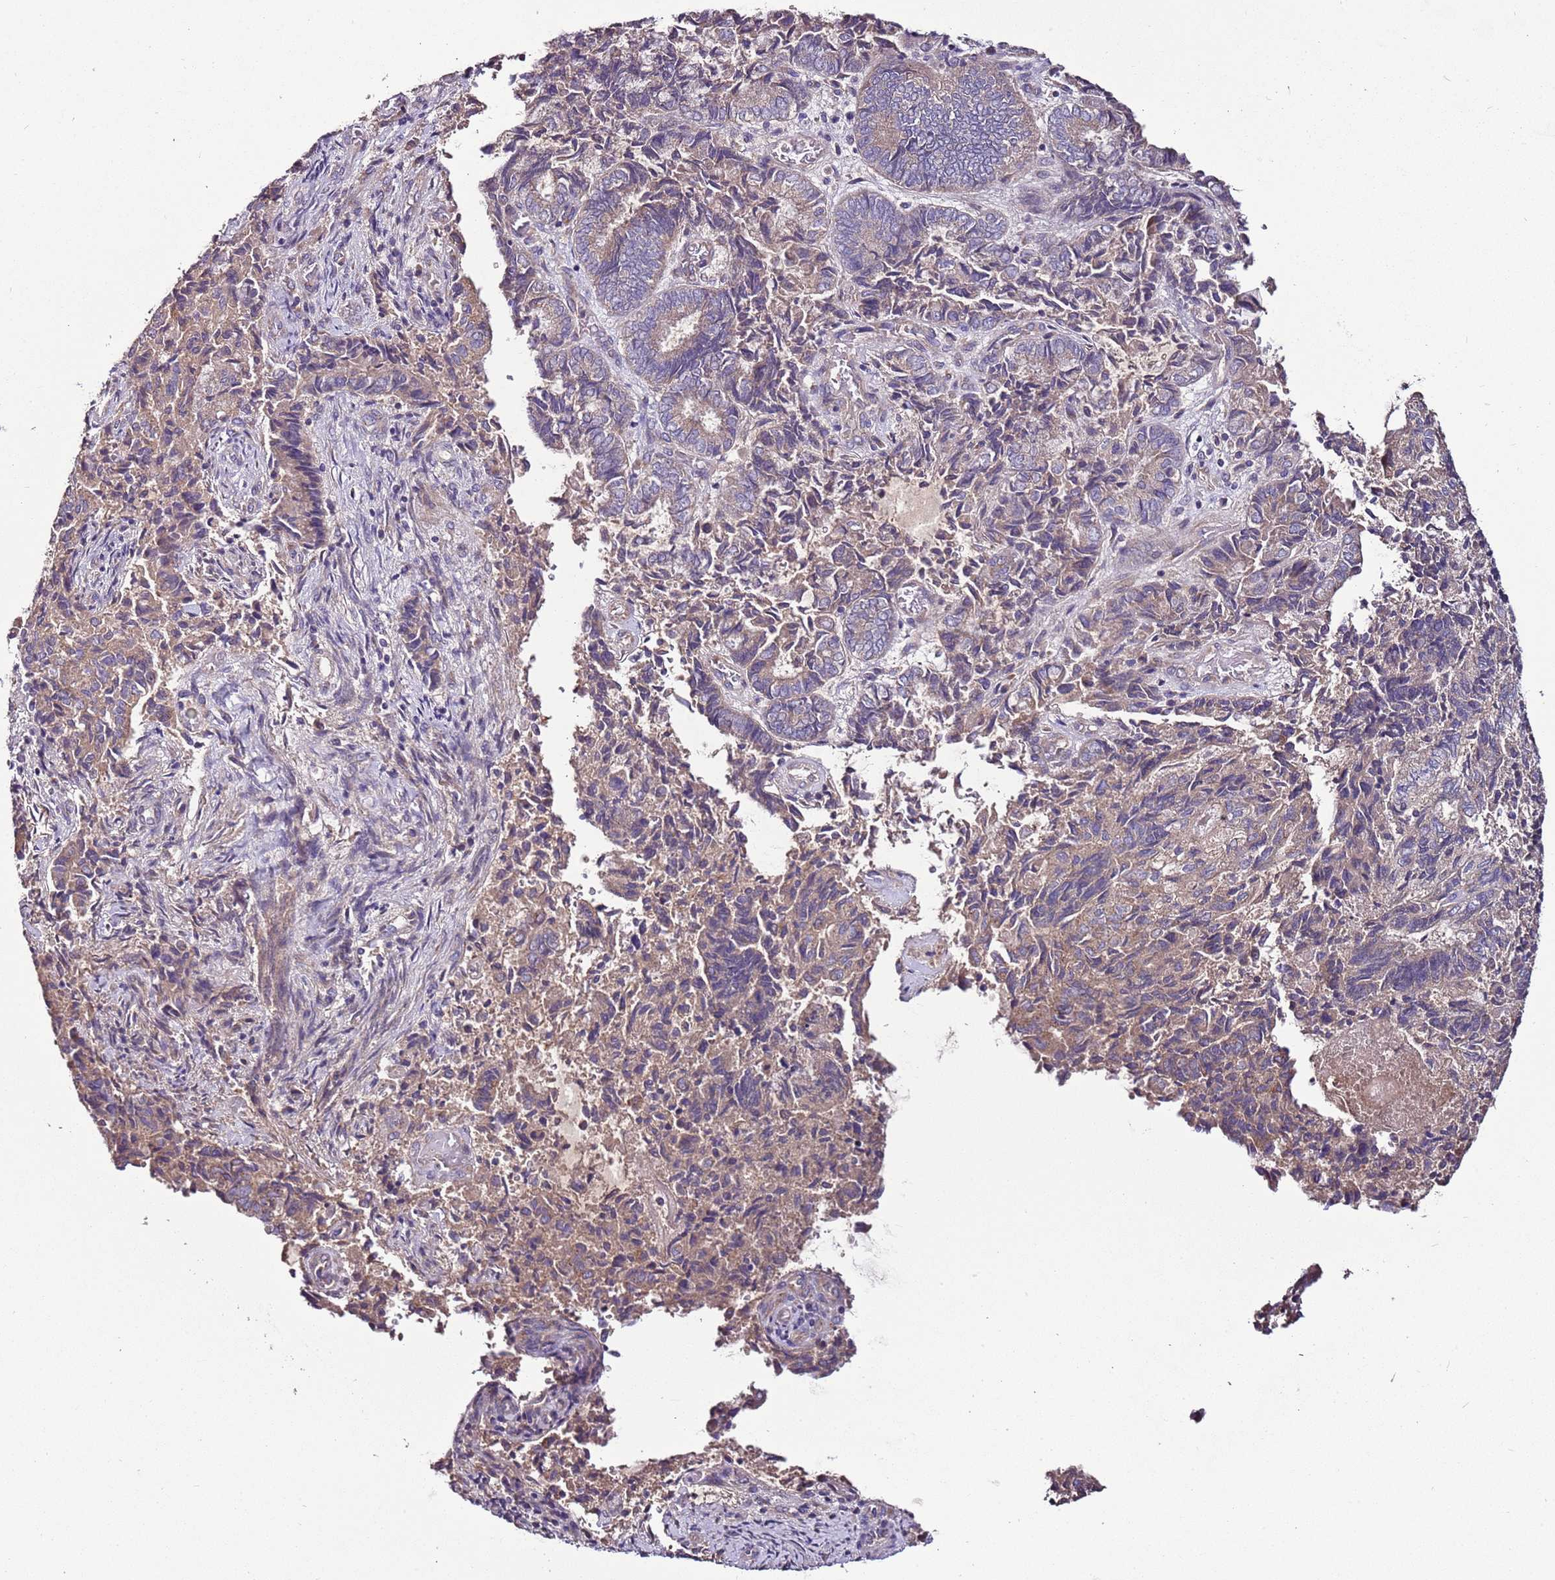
{"staining": {"intensity": "weak", "quantity": "25%-75%", "location": "cytoplasmic/membranous"}, "tissue": "endometrial cancer", "cell_type": "Tumor cells", "image_type": "cancer", "snomed": [{"axis": "morphology", "description": "Adenocarcinoma, NOS"}, {"axis": "topography", "description": "Endometrium"}], "caption": "Immunohistochemical staining of human endometrial cancer (adenocarcinoma) displays weak cytoplasmic/membranous protein staining in about 25%-75% of tumor cells.", "gene": "FAM20A", "patient": {"sex": "female", "age": 80}}